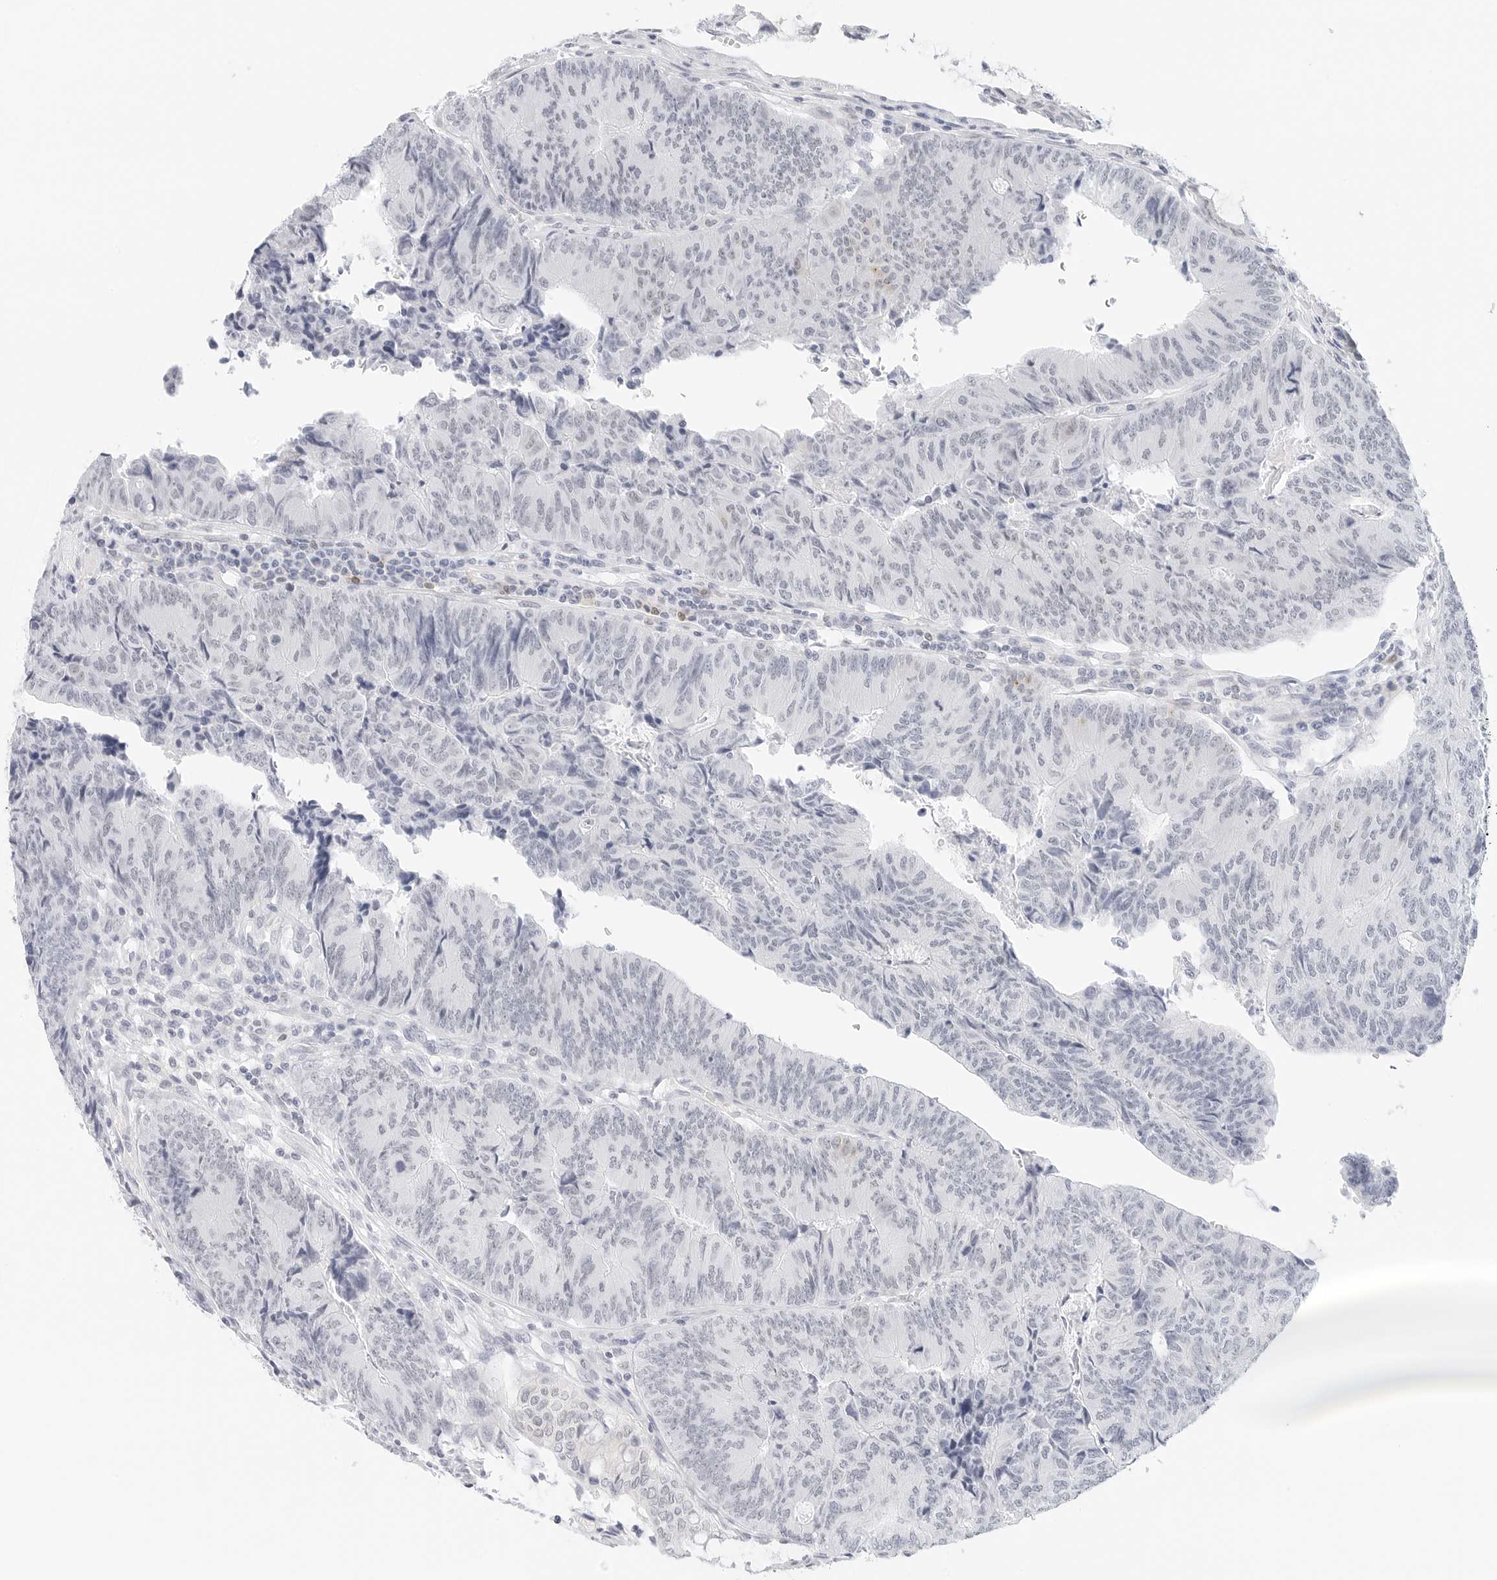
{"staining": {"intensity": "negative", "quantity": "none", "location": "none"}, "tissue": "colorectal cancer", "cell_type": "Tumor cells", "image_type": "cancer", "snomed": [{"axis": "morphology", "description": "Adenocarcinoma, NOS"}, {"axis": "topography", "description": "Colon"}], "caption": "Immunohistochemistry (IHC) micrograph of human colorectal cancer stained for a protein (brown), which shows no staining in tumor cells. (DAB immunohistochemistry with hematoxylin counter stain).", "gene": "CD22", "patient": {"sex": "female", "age": 67}}